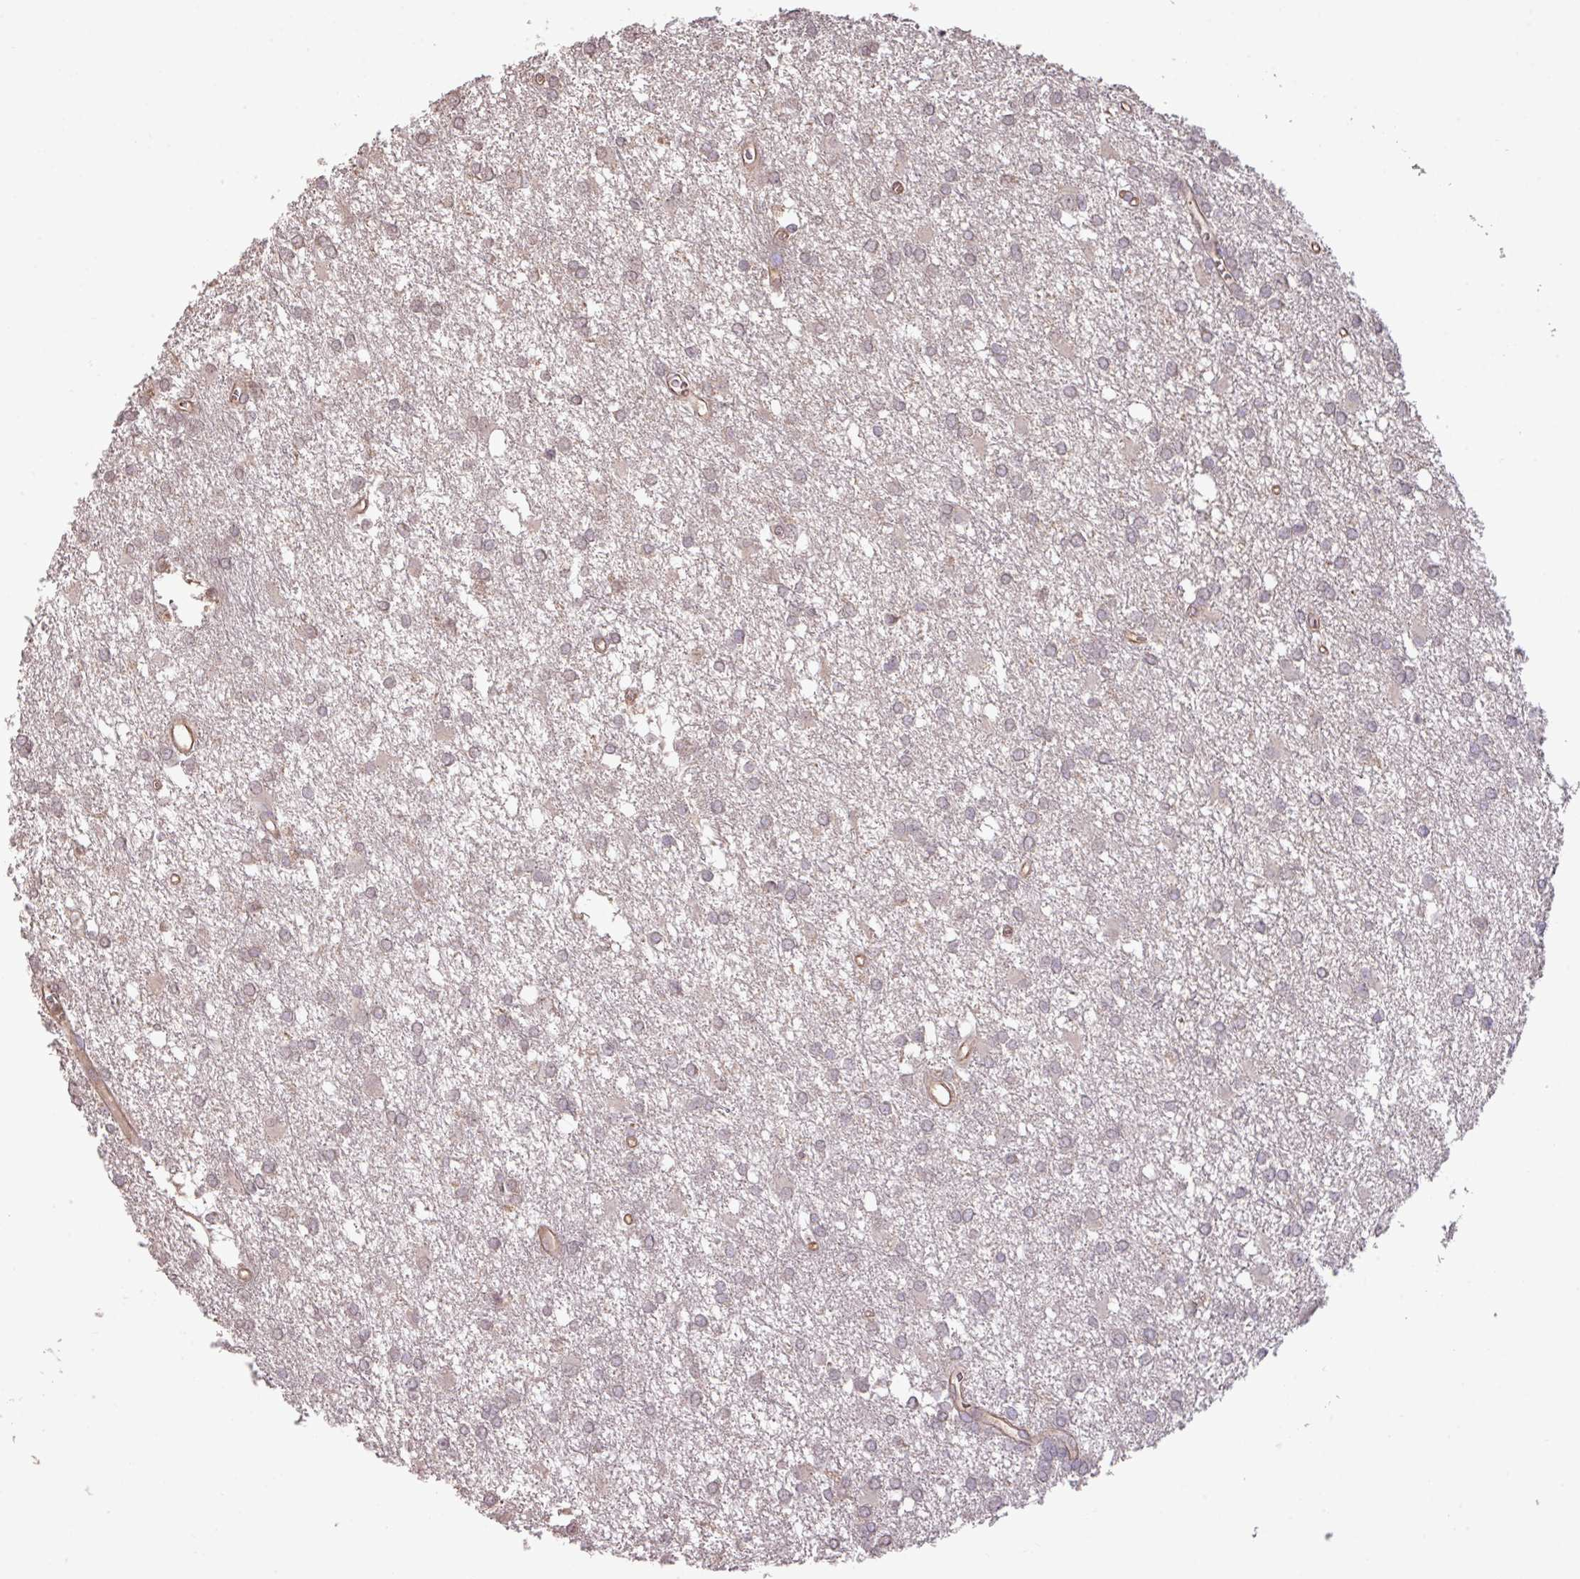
{"staining": {"intensity": "negative", "quantity": "none", "location": "none"}, "tissue": "glioma", "cell_type": "Tumor cells", "image_type": "cancer", "snomed": [{"axis": "morphology", "description": "Glioma, malignant, High grade"}, {"axis": "topography", "description": "Brain"}], "caption": "Immunohistochemistry (IHC) photomicrograph of neoplastic tissue: human high-grade glioma (malignant) stained with DAB (3,3'-diaminobenzidine) displays no significant protein expression in tumor cells. The staining is performed using DAB (3,3'-diaminobenzidine) brown chromogen with nuclei counter-stained in using hematoxylin.", "gene": "CALML4", "patient": {"sex": "male", "age": 48}}